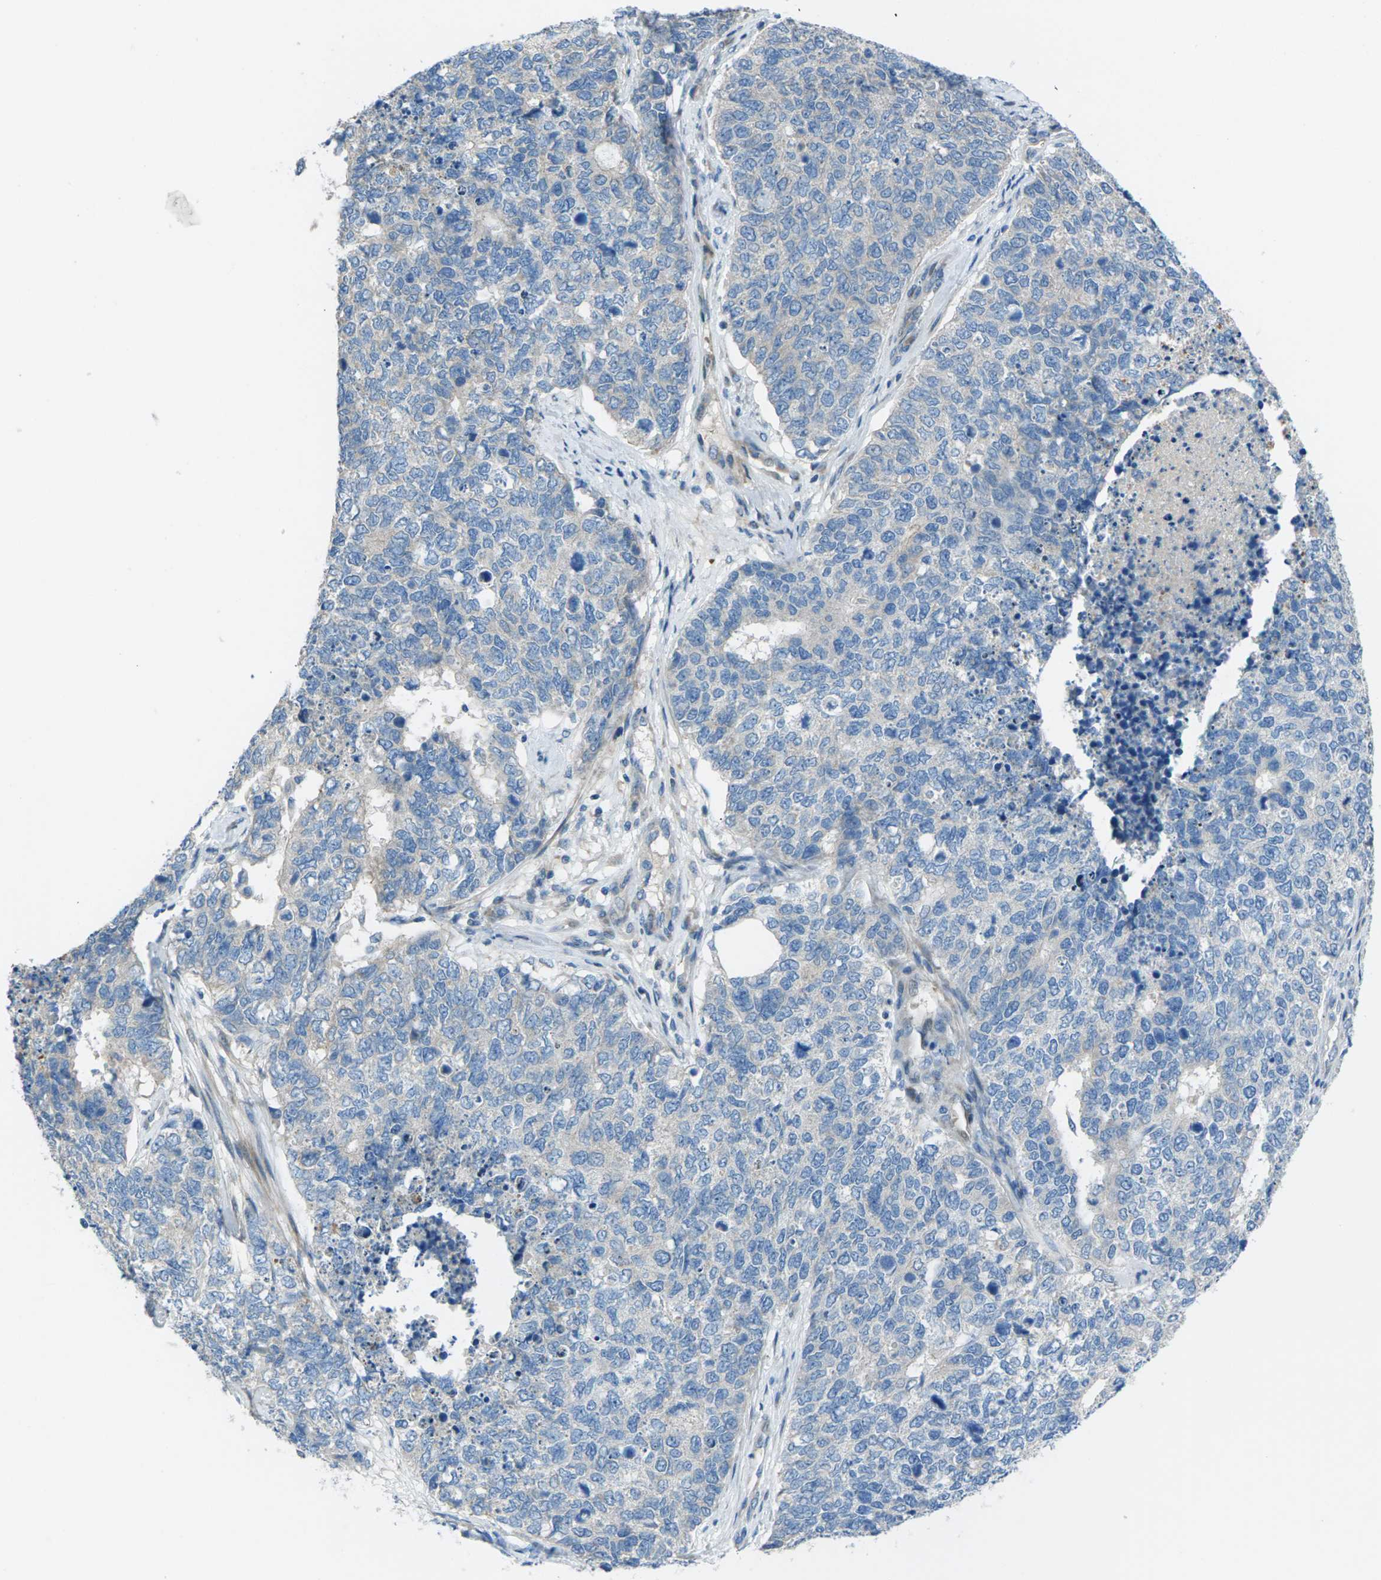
{"staining": {"intensity": "negative", "quantity": "none", "location": "none"}, "tissue": "cervical cancer", "cell_type": "Tumor cells", "image_type": "cancer", "snomed": [{"axis": "morphology", "description": "Squamous cell carcinoma, NOS"}, {"axis": "topography", "description": "Cervix"}], "caption": "The image shows no staining of tumor cells in cervical squamous cell carcinoma.", "gene": "EDNRA", "patient": {"sex": "female", "age": 63}}